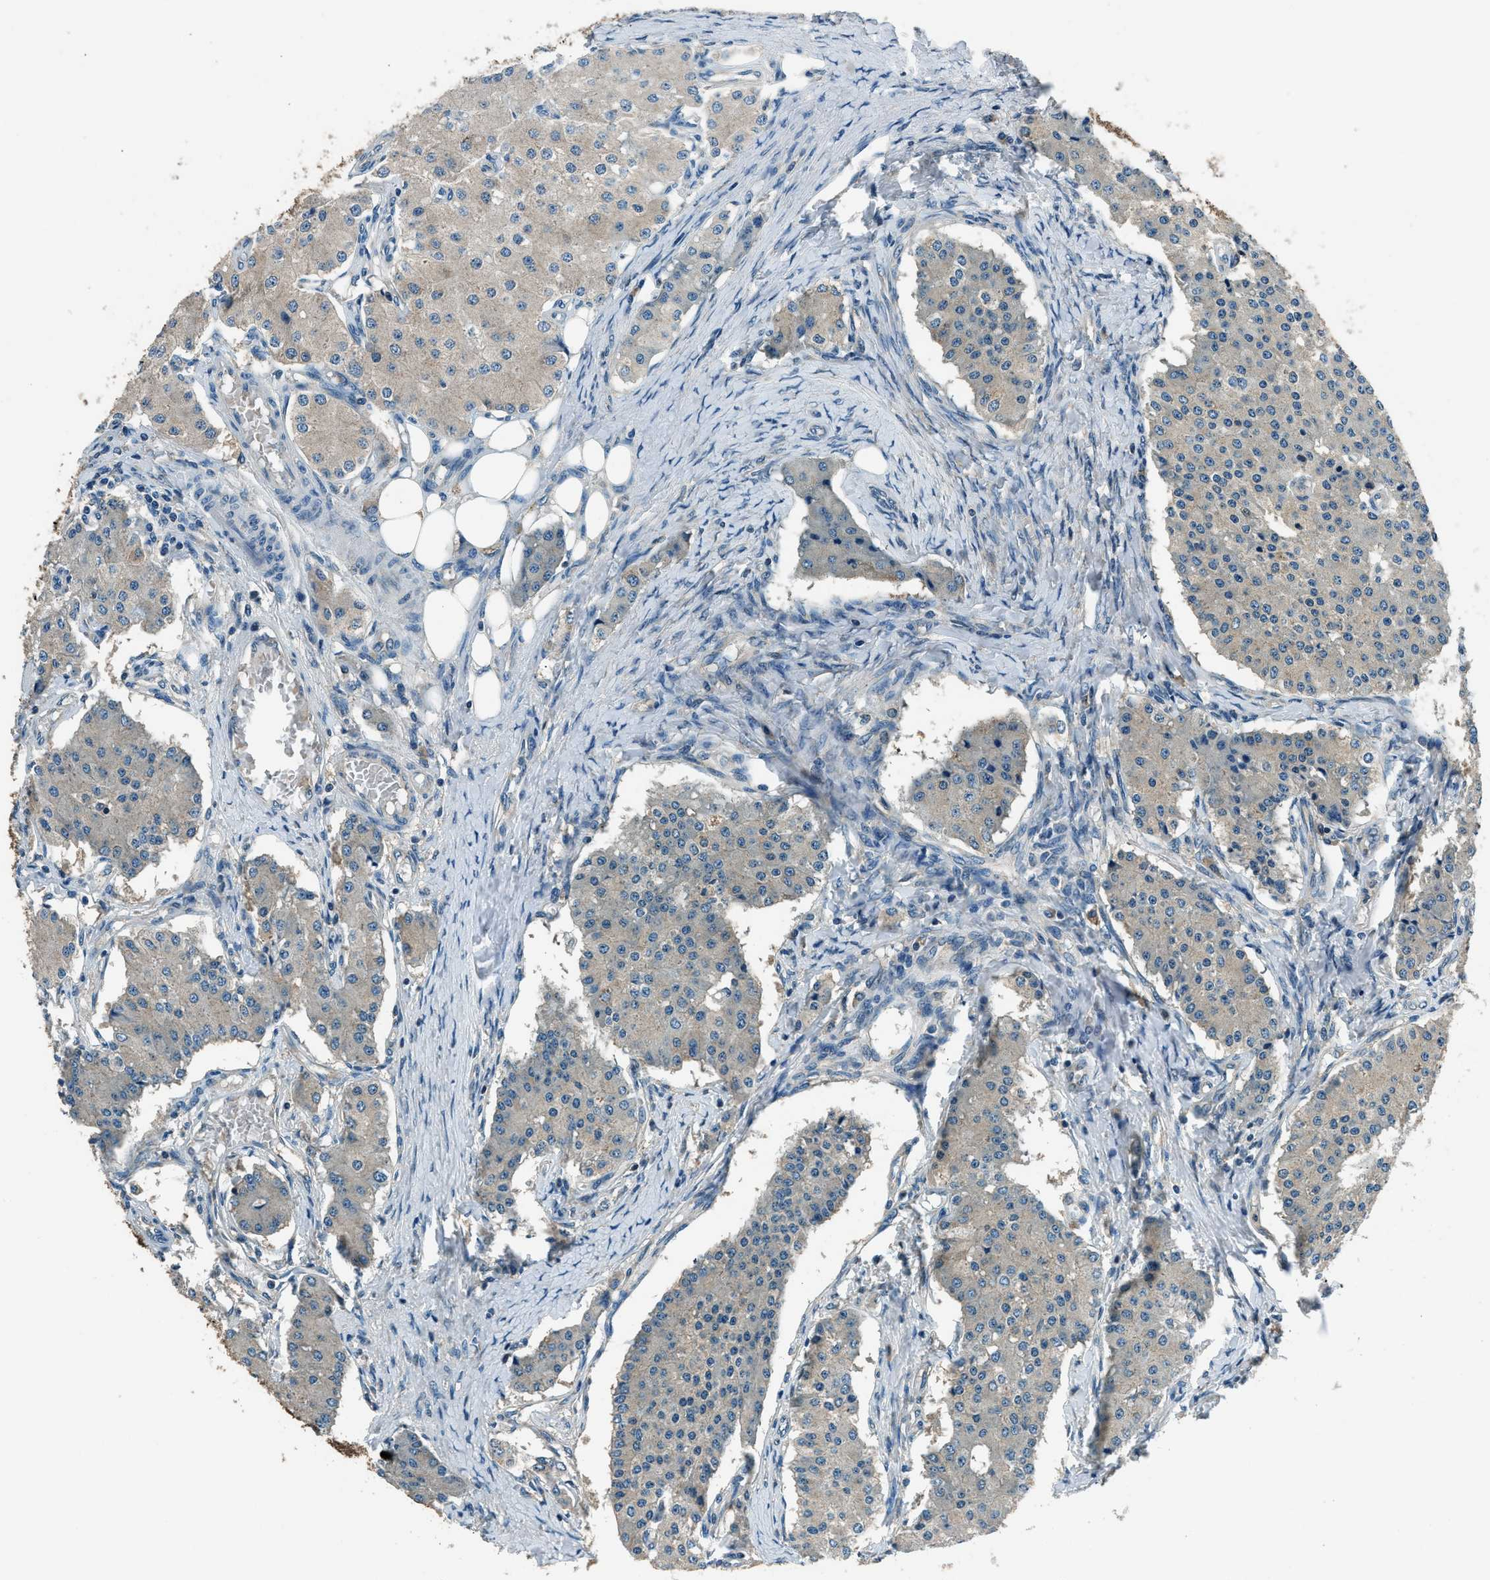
{"staining": {"intensity": "weak", "quantity": ">75%", "location": "cytoplasmic/membranous"}, "tissue": "carcinoid", "cell_type": "Tumor cells", "image_type": "cancer", "snomed": [{"axis": "morphology", "description": "Carcinoid, malignant, NOS"}, {"axis": "topography", "description": "Colon"}], "caption": "DAB immunohistochemical staining of human malignant carcinoid shows weak cytoplasmic/membranous protein positivity in about >75% of tumor cells.", "gene": "ARFGAP2", "patient": {"sex": "female", "age": 52}}